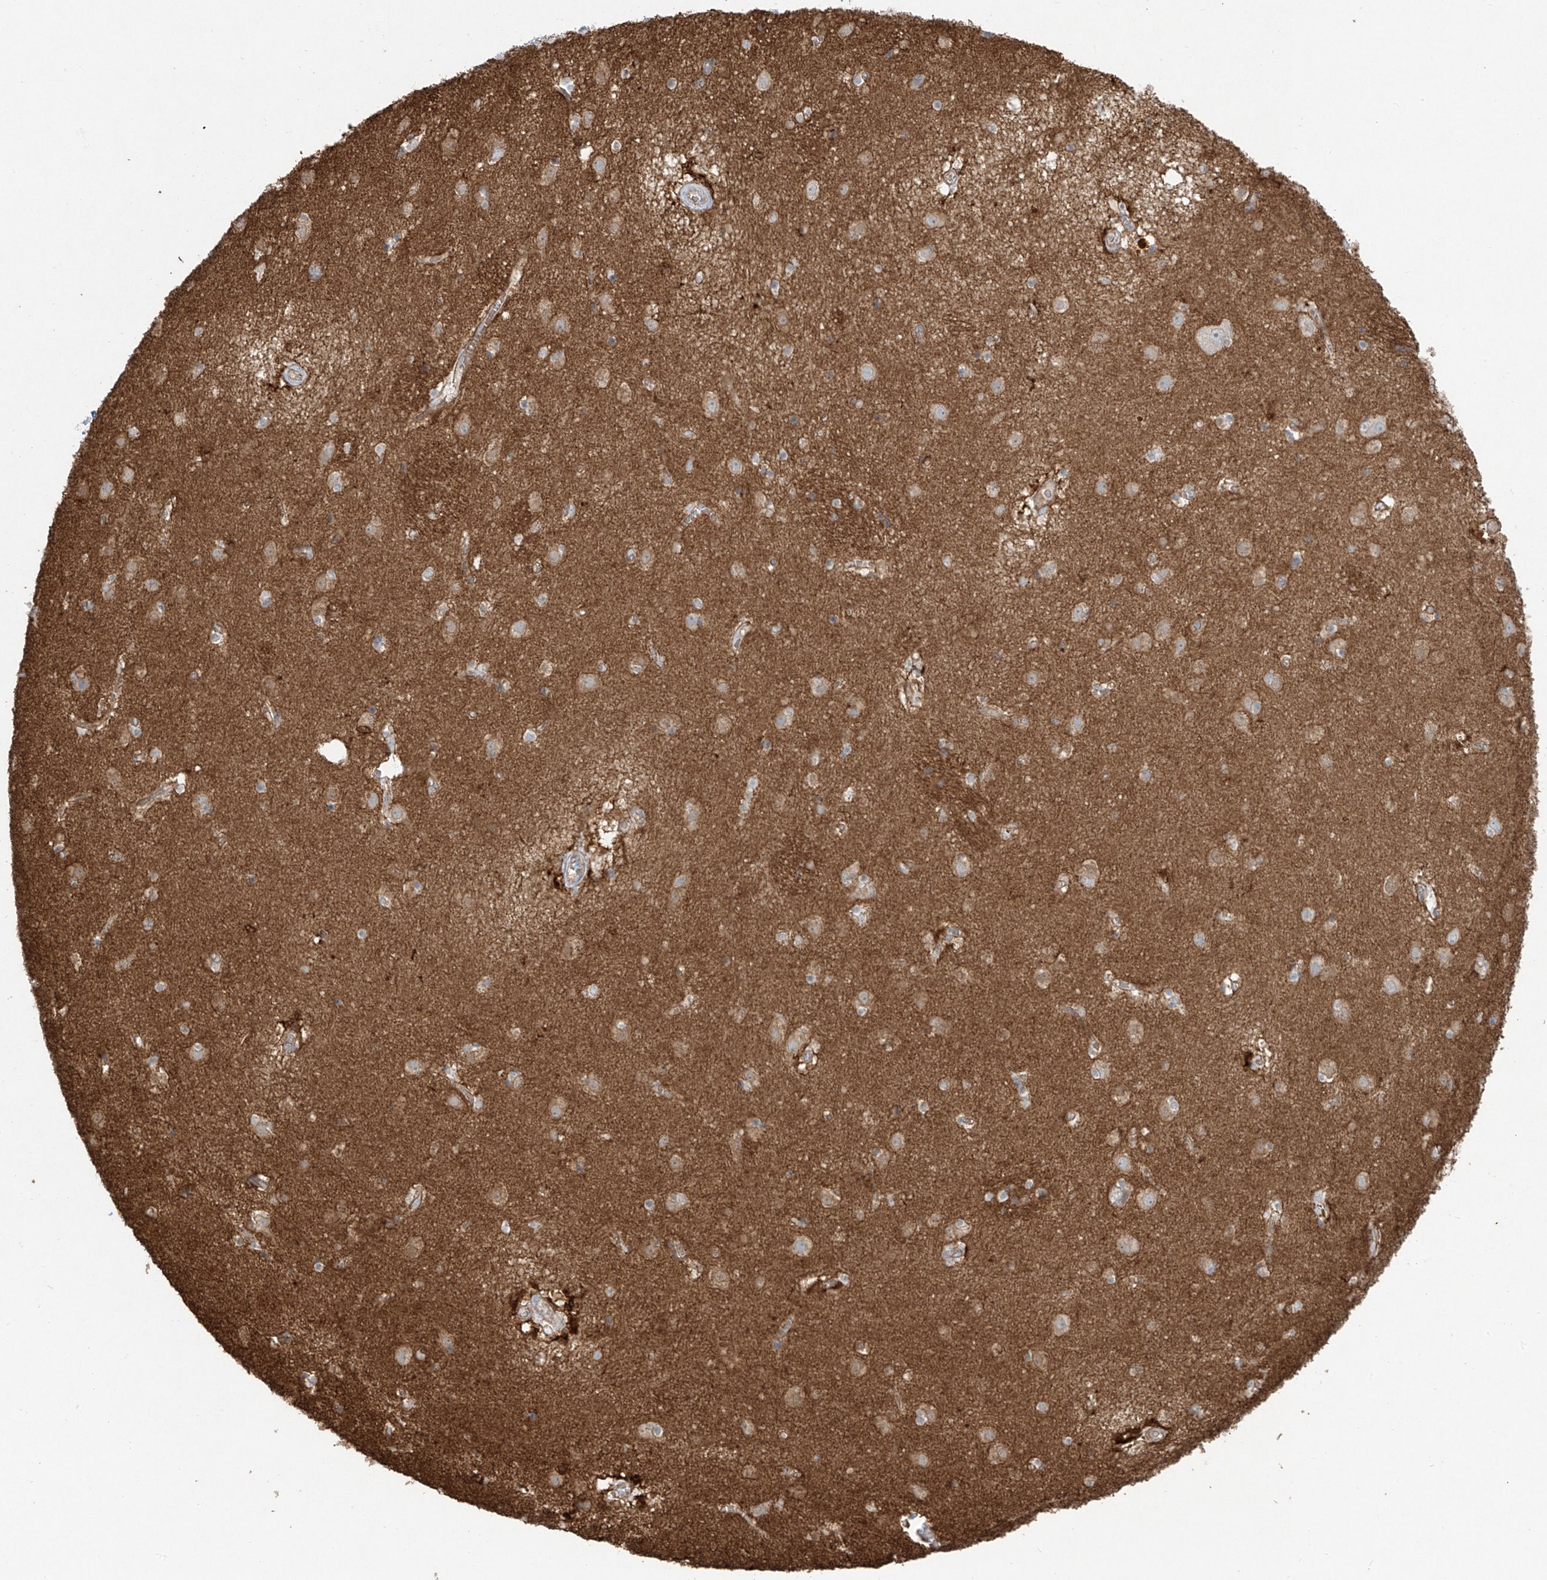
{"staining": {"intensity": "negative", "quantity": "none", "location": "none"}, "tissue": "caudate", "cell_type": "Glial cells", "image_type": "normal", "snomed": [{"axis": "morphology", "description": "Normal tissue, NOS"}, {"axis": "topography", "description": "Lateral ventricle wall"}], "caption": "Glial cells are negative for brown protein staining in benign caudate. (DAB (3,3'-diaminobenzidine) IHC, high magnification).", "gene": "TUBE1", "patient": {"sex": "male", "age": 70}}